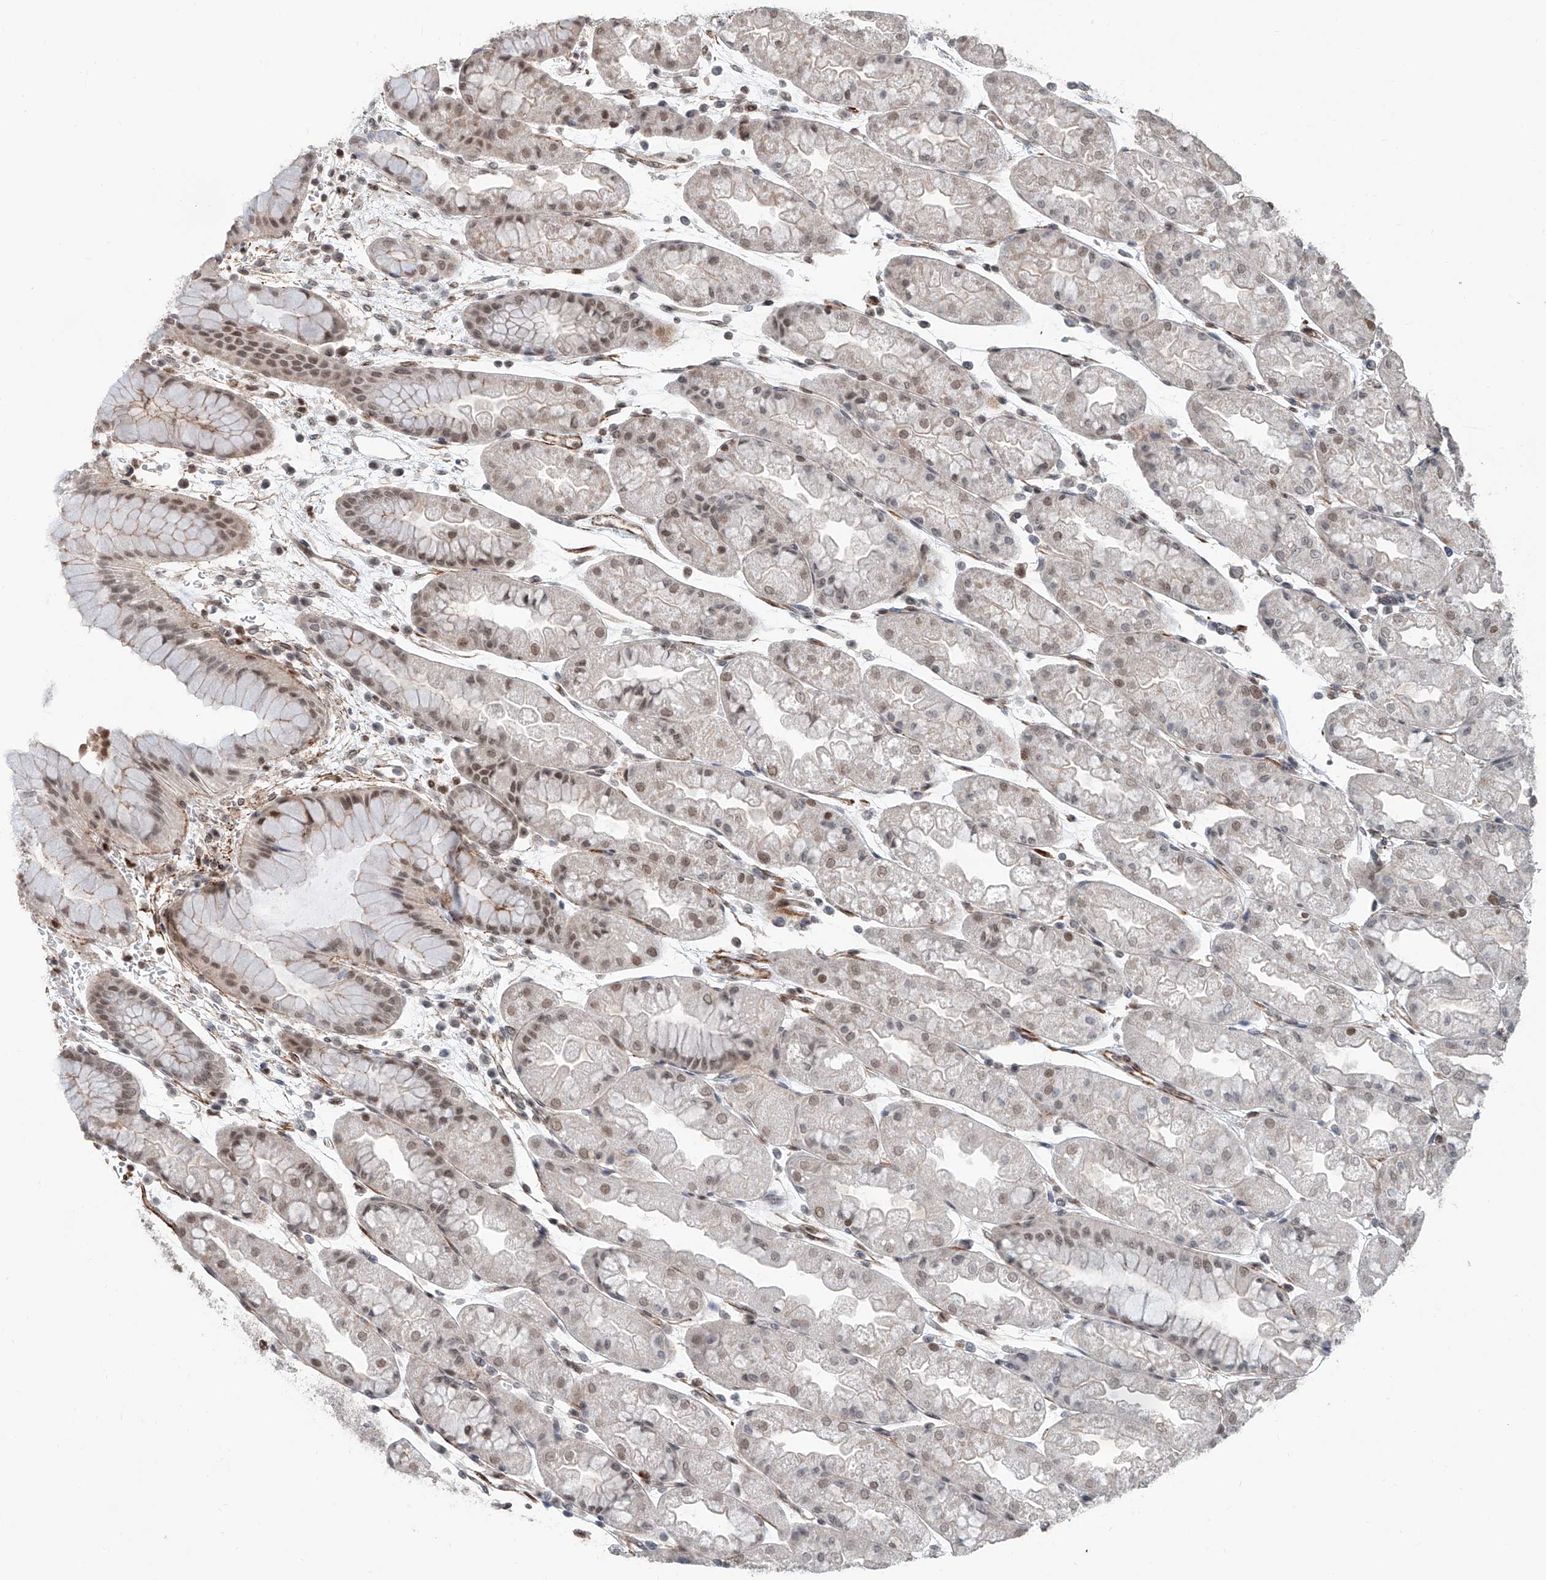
{"staining": {"intensity": "weak", "quantity": "25%-75%", "location": "nuclear"}, "tissue": "stomach", "cell_type": "Glandular cells", "image_type": "normal", "snomed": [{"axis": "morphology", "description": "Normal tissue, NOS"}, {"axis": "topography", "description": "Stomach, upper"}], "caption": "Immunohistochemical staining of benign human stomach shows low levels of weak nuclear expression in approximately 25%-75% of glandular cells. (Stains: DAB in brown, nuclei in blue, Microscopy: brightfield microscopy at high magnification).", "gene": "SDE2", "patient": {"sex": "male", "age": 47}}